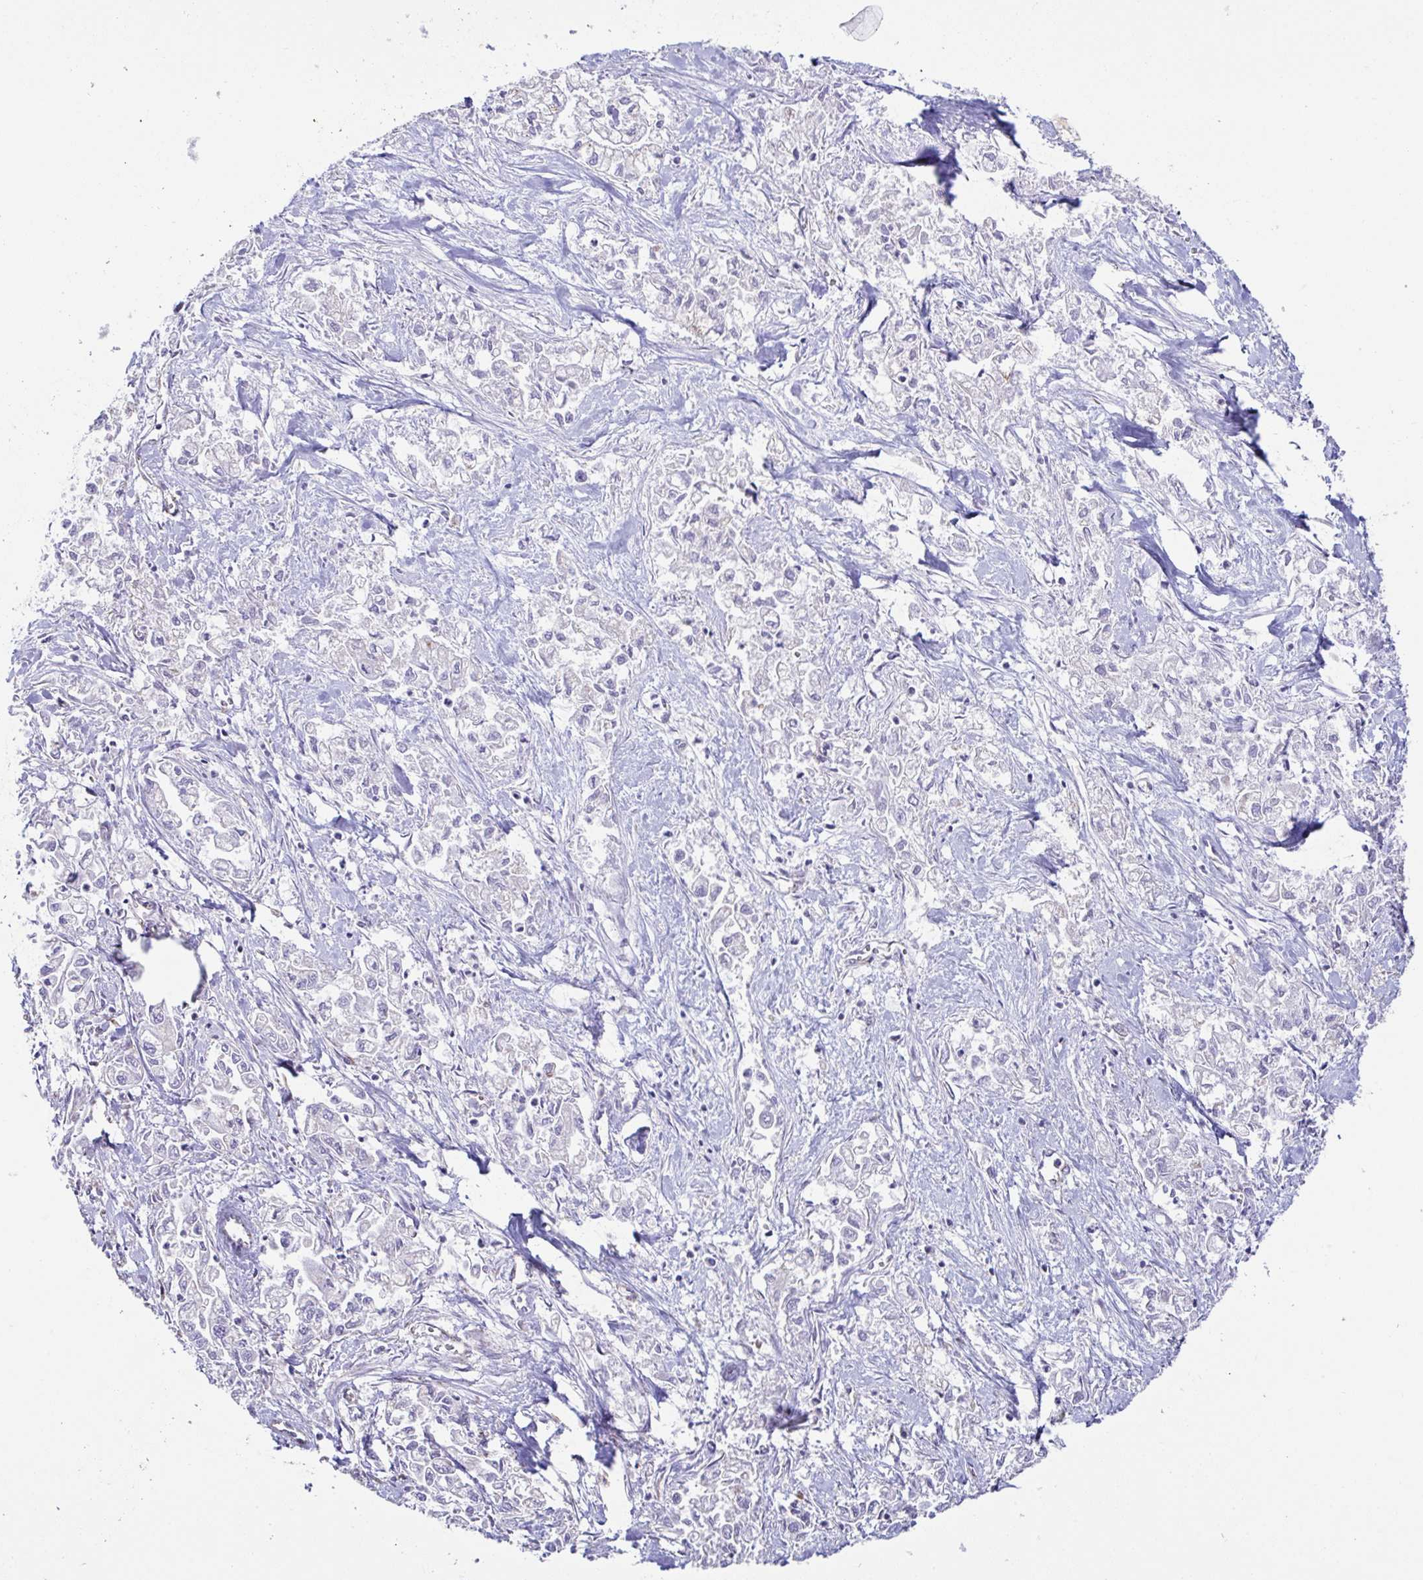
{"staining": {"intensity": "negative", "quantity": "none", "location": "none"}, "tissue": "pancreatic cancer", "cell_type": "Tumor cells", "image_type": "cancer", "snomed": [{"axis": "morphology", "description": "Adenocarcinoma, NOS"}, {"axis": "topography", "description": "Pancreas"}], "caption": "An image of pancreatic cancer stained for a protein shows no brown staining in tumor cells.", "gene": "DOK7", "patient": {"sex": "male", "age": 72}}